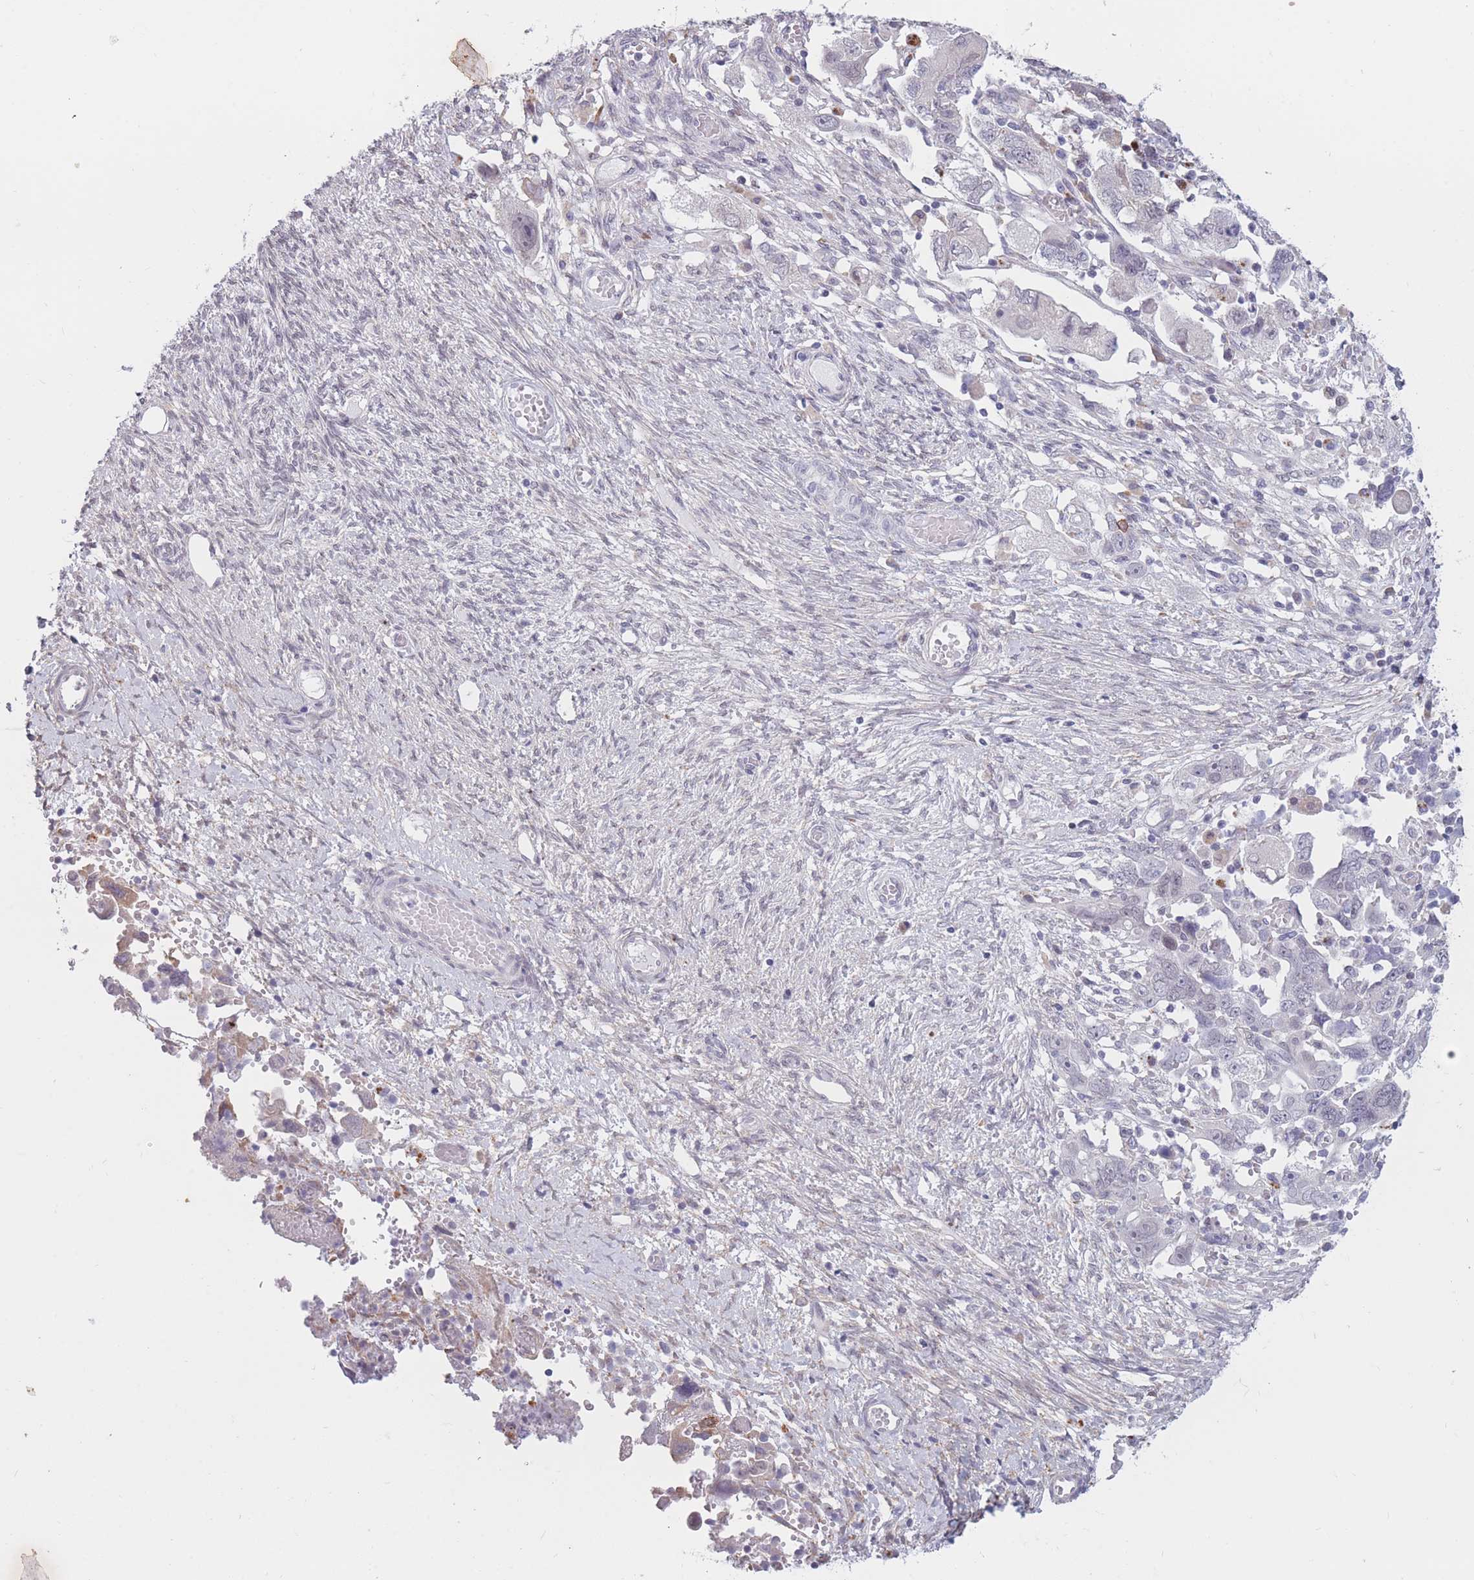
{"staining": {"intensity": "negative", "quantity": "none", "location": "none"}, "tissue": "ovarian cancer", "cell_type": "Tumor cells", "image_type": "cancer", "snomed": [{"axis": "morphology", "description": "Carcinoma, NOS"}, {"axis": "morphology", "description": "Cystadenocarcinoma, serous, NOS"}, {"axis": "topography", "description": "Ovary"}], "caption": "Serous cystadenocarcinoma (ovarian) was stained to show a protein in brown. There is no significant staining in tumor cells.", "gene": "COL27A1", "patient": {"sex": "female", "age": 69}}